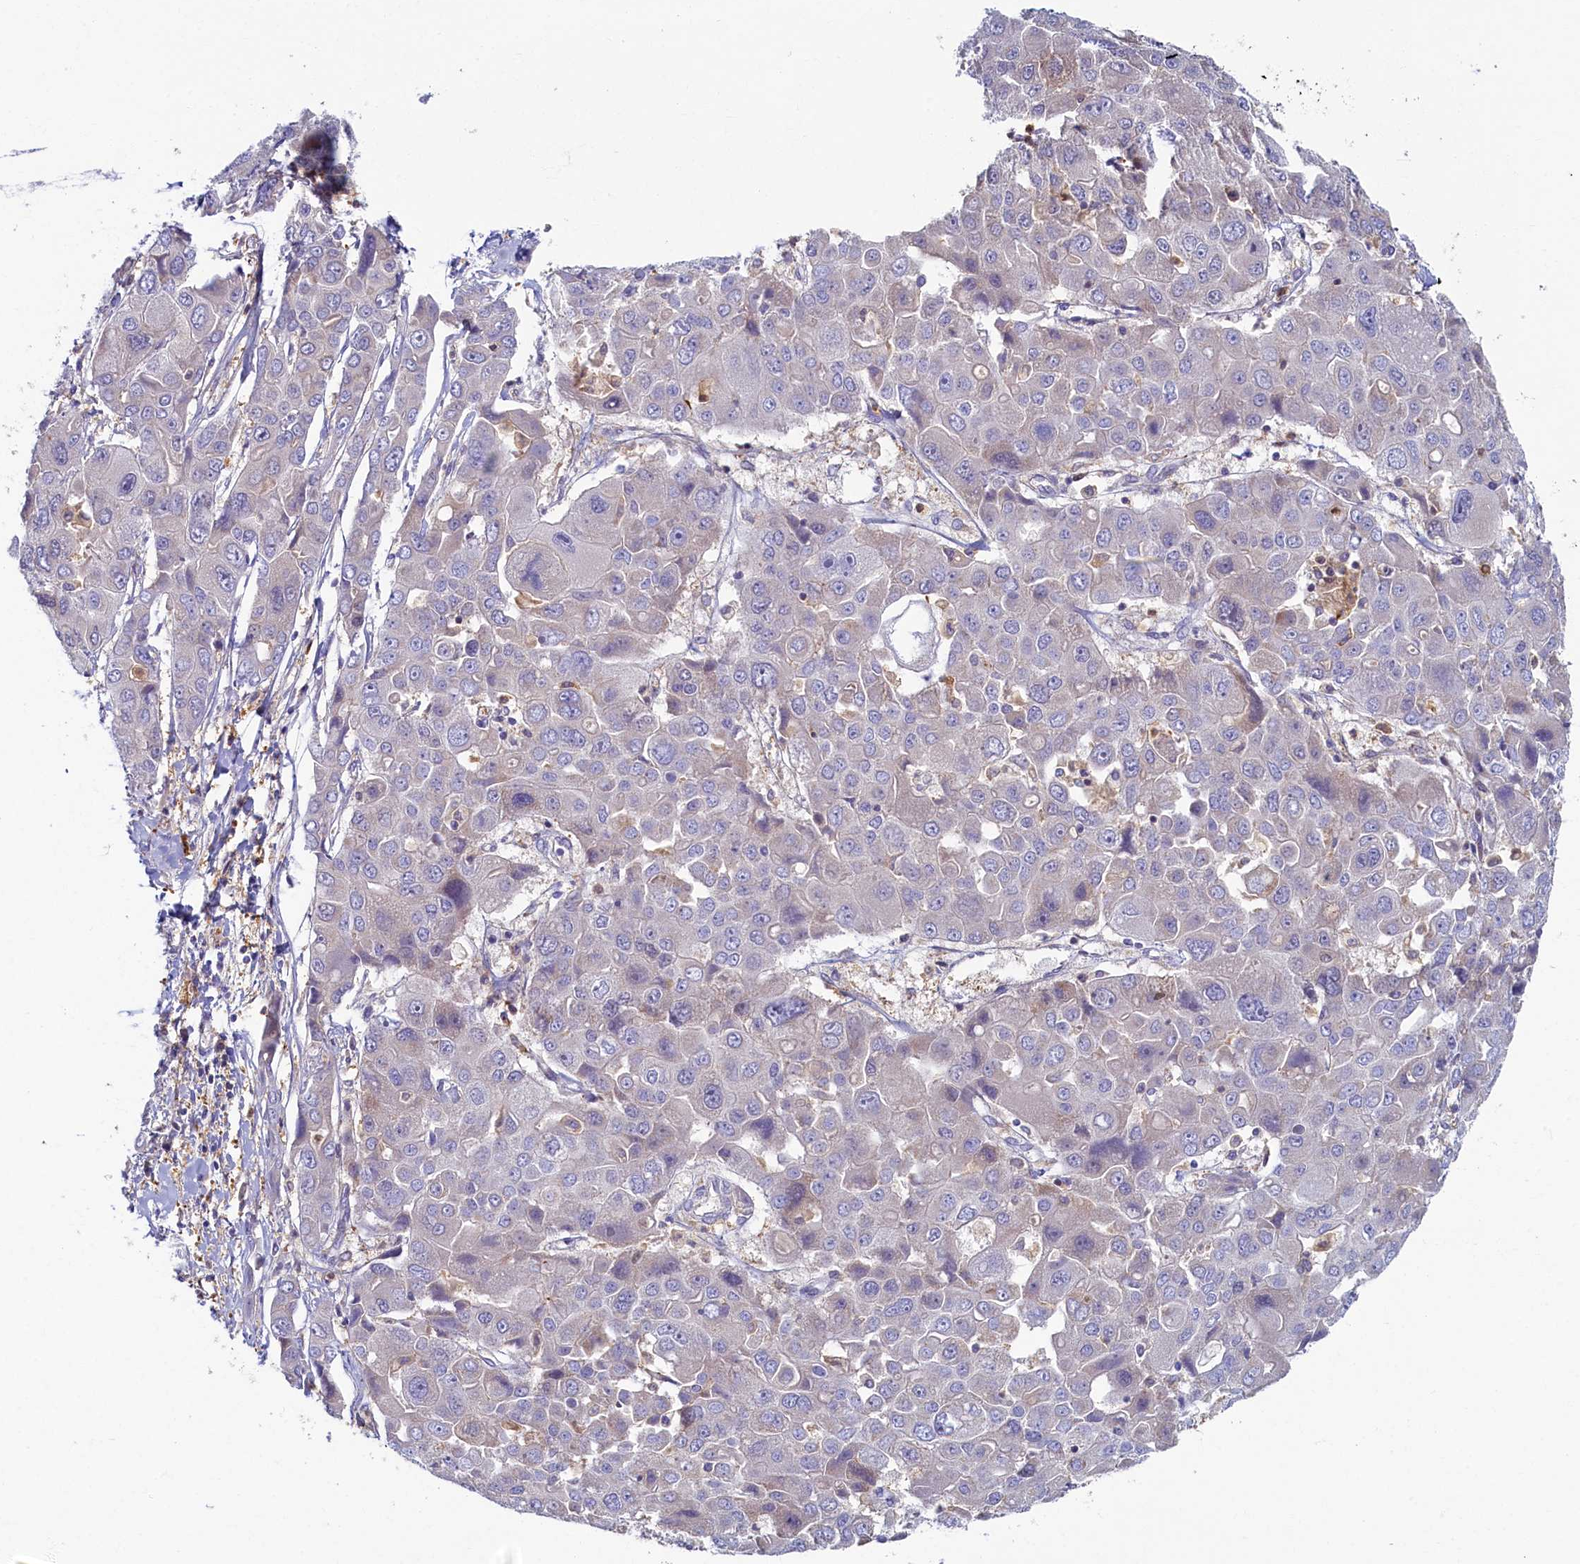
{"staining": {"intensity": "negative", "quantity": "none", "location": "none"}, "tissue": "liver cancer", "cell_type": "Tumor cells", "image_type": "cancer", "snomed": [{"axis": "morphology", "description": "Cholangiocarcinoma"}, {"axis": "topography", "description": "Liver"}], "caption": "Tumor cells show no significant positivity in liver cholangiocarcinoma.", "gene": "TIMM8B", "patient": {"sex": "male", "age": 67}}